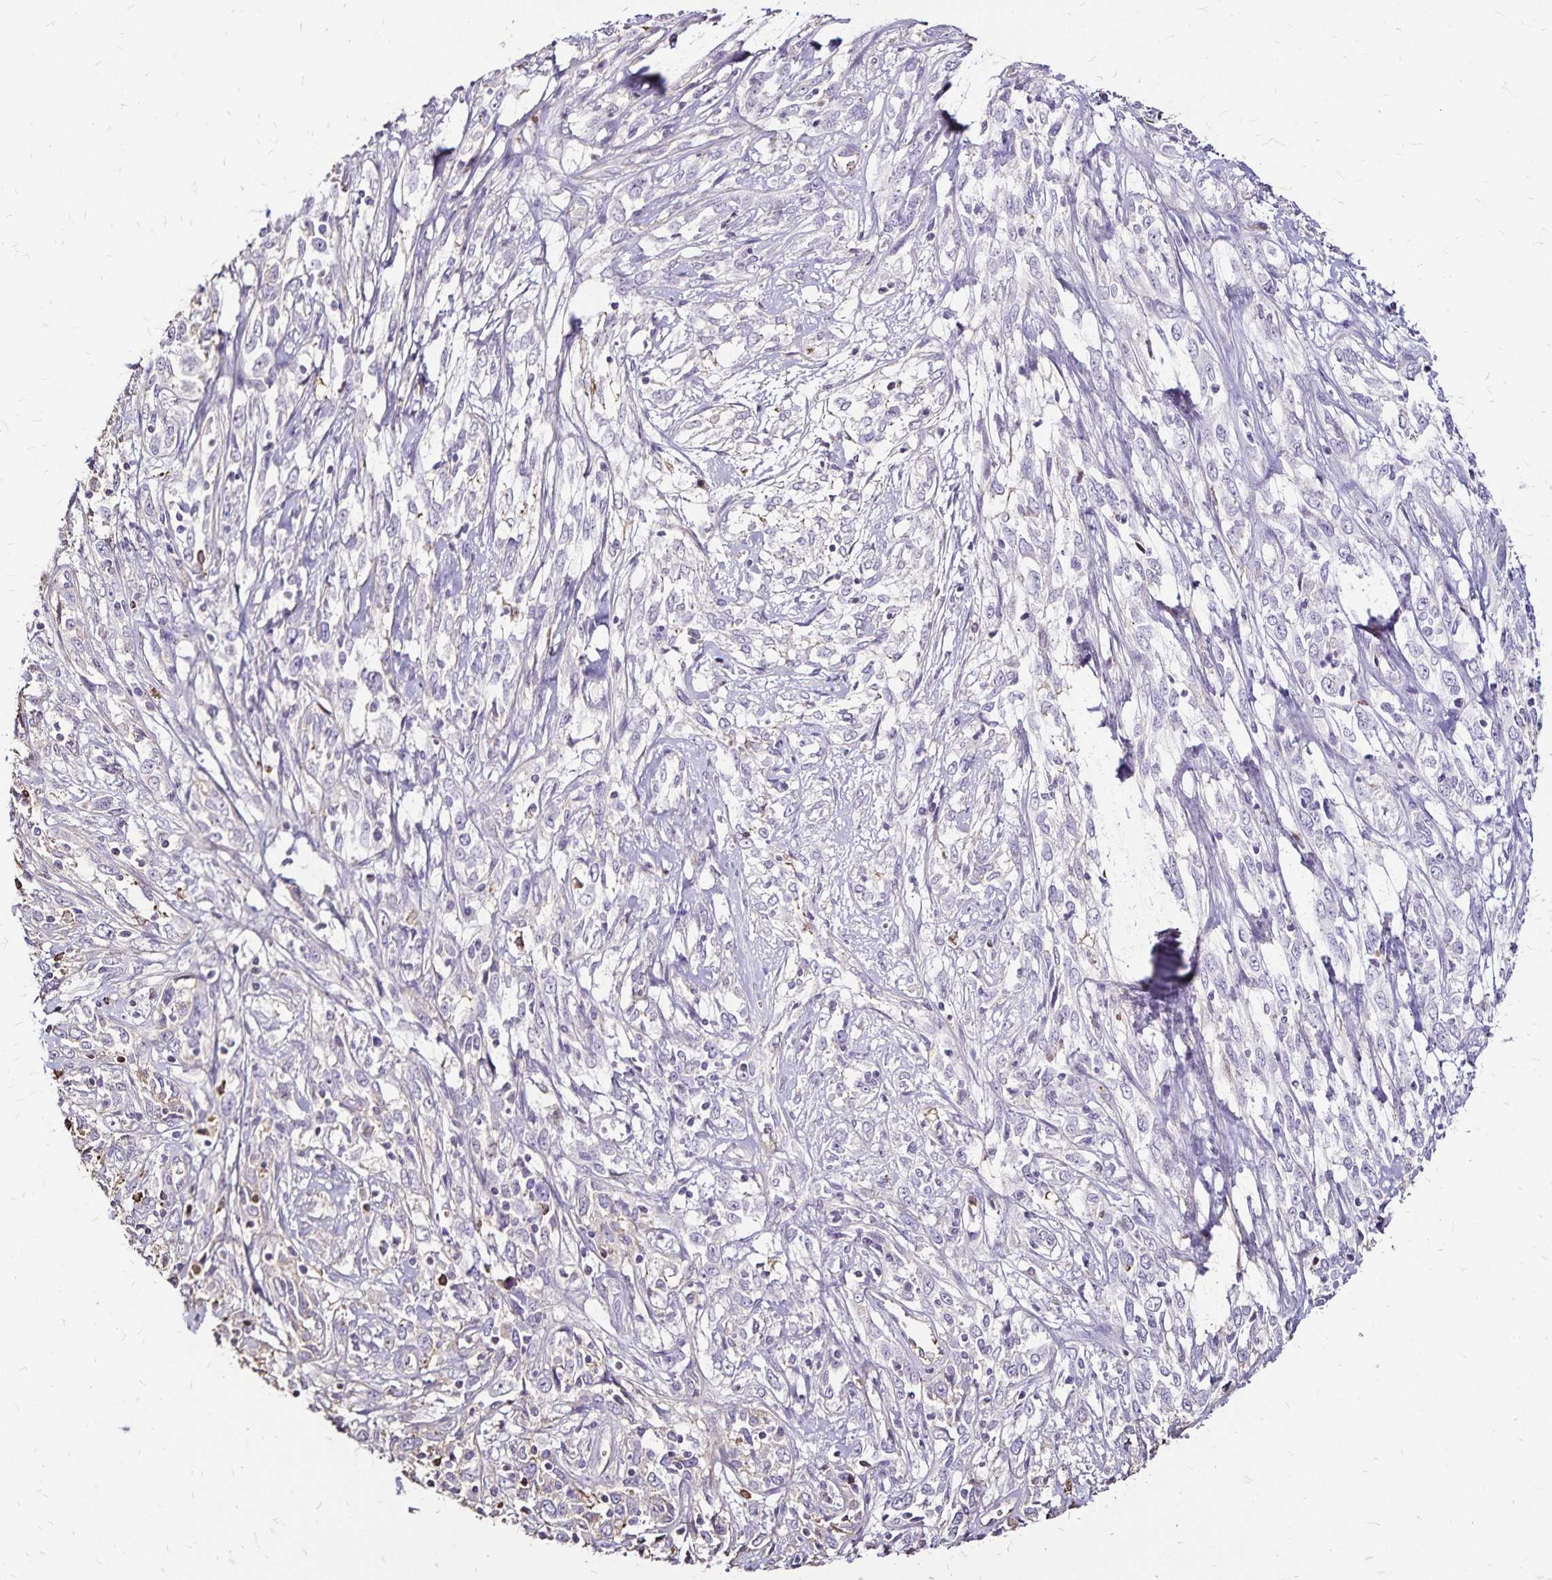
{"staining": {"intensity": "negative", "quantity": "none", "location": "none"}, "tissue": "cervical cancer", "cell_type": "Tumor cells", "image_type": "cancer", "snomed": [{"axis": "morphology", "description": "Adenocarcinoma, NOS"}, {"axis": "topography", "description": "Cervix"}], "caption": "Immunohistochemical staining of human cervical cancer (adenocarcinoma) exhibits no significant expression in tumor cells. (DAB IHC, high magnification).", "gene": "KISS1", "patient": {"sex": "female", "age": 40}}